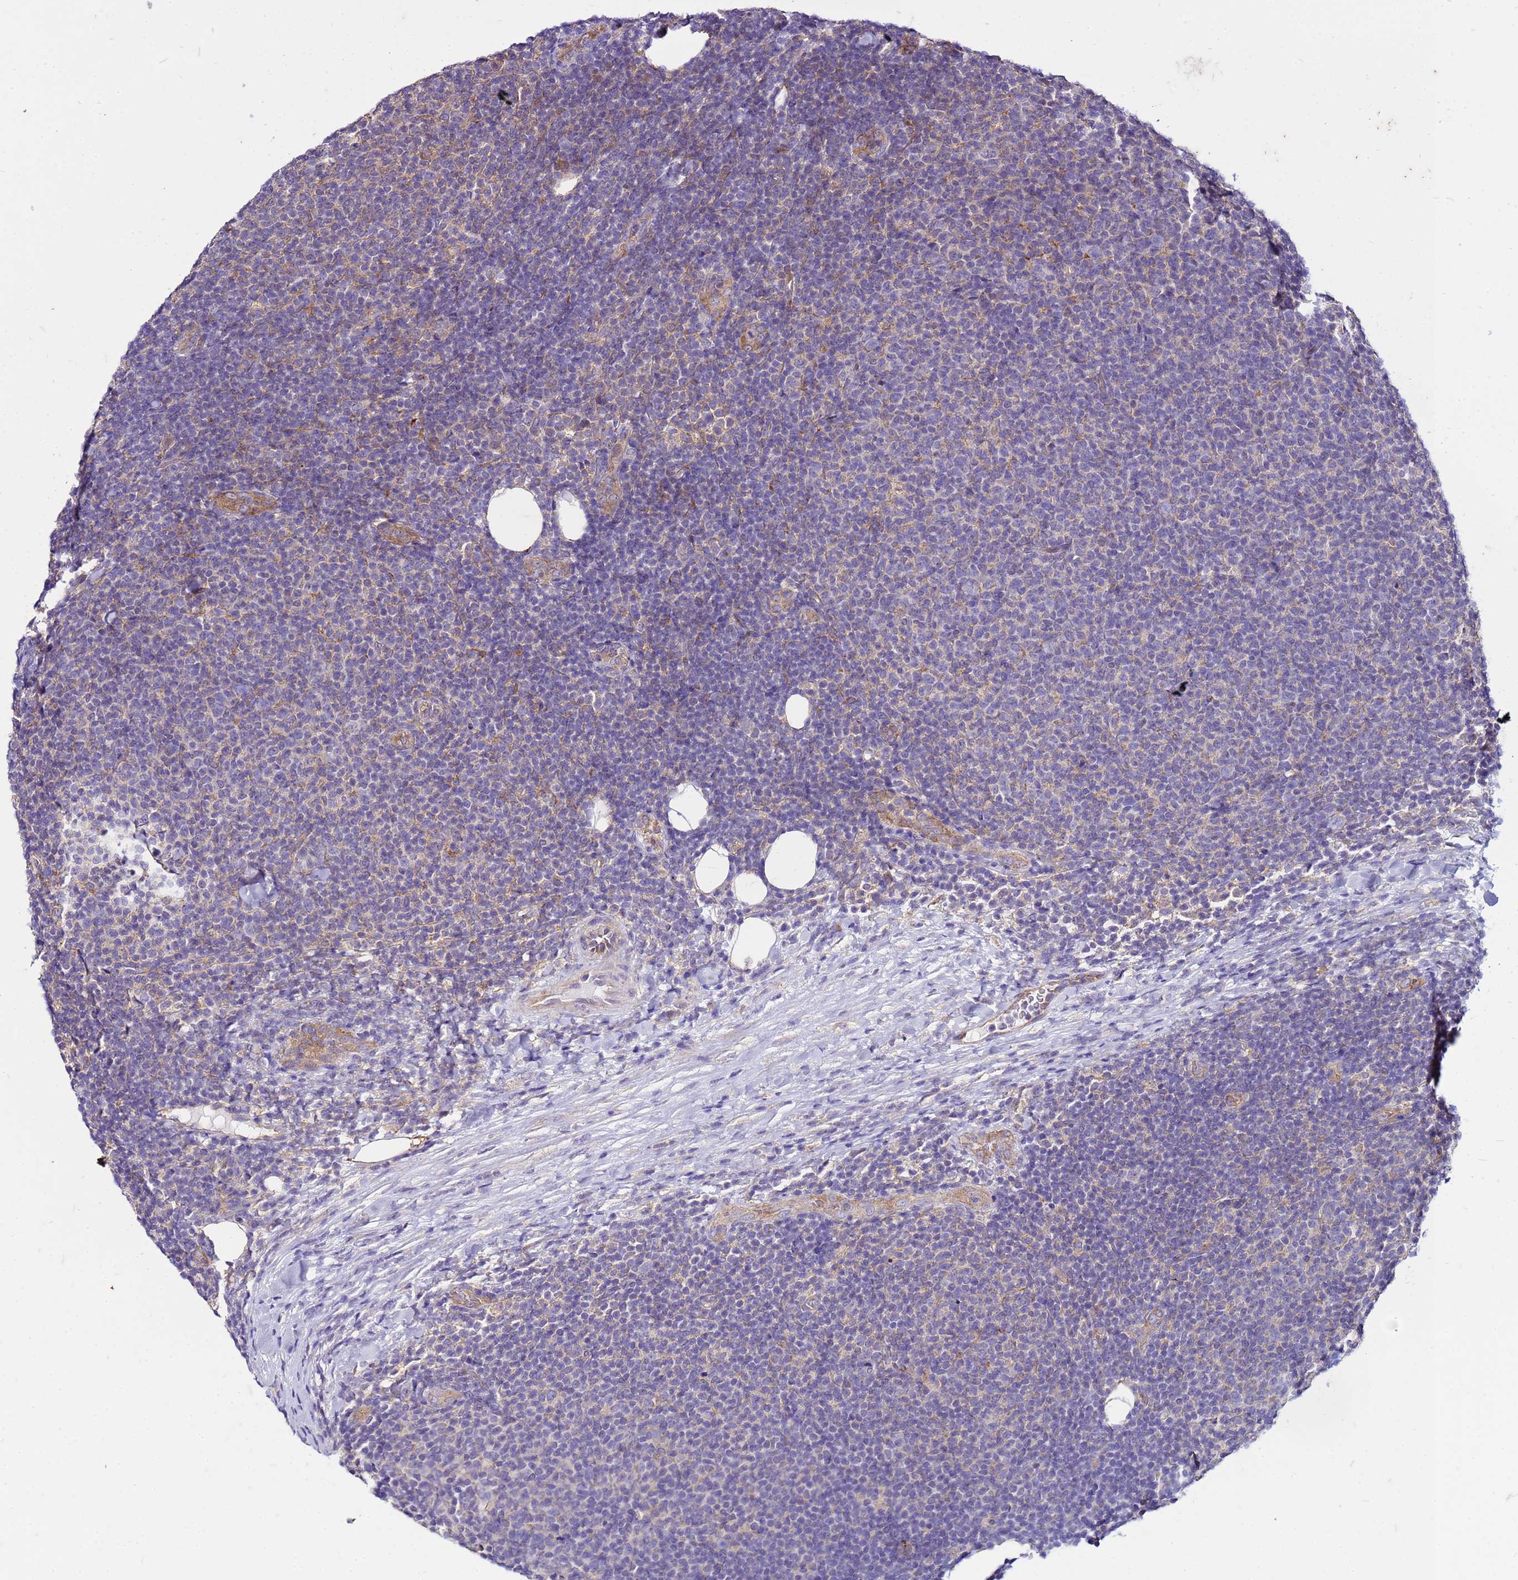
{"staining": {"intensity": "negative", "quantity": "none", "location": "none"}, "tissue": "lymphoma", "cell_type": "Tumor cells", "image_type": "cancer", "snomed": [{"axis": "morphology", "description": "Malignant lymphoma, non-Hodgkin's type, Low grade"}, {"axis": "topography", "description": "Lymph node"}], "caption": "Protein analysis of low-grade malignant lymphoma, non-Hodgkin's type displays no significant staining in tumor cells. (Brightfield microscopy of DAB immunohistochemistry at high magnification).", "gene": "PKD1", "patient": {"sex": "male", "age": 66}}